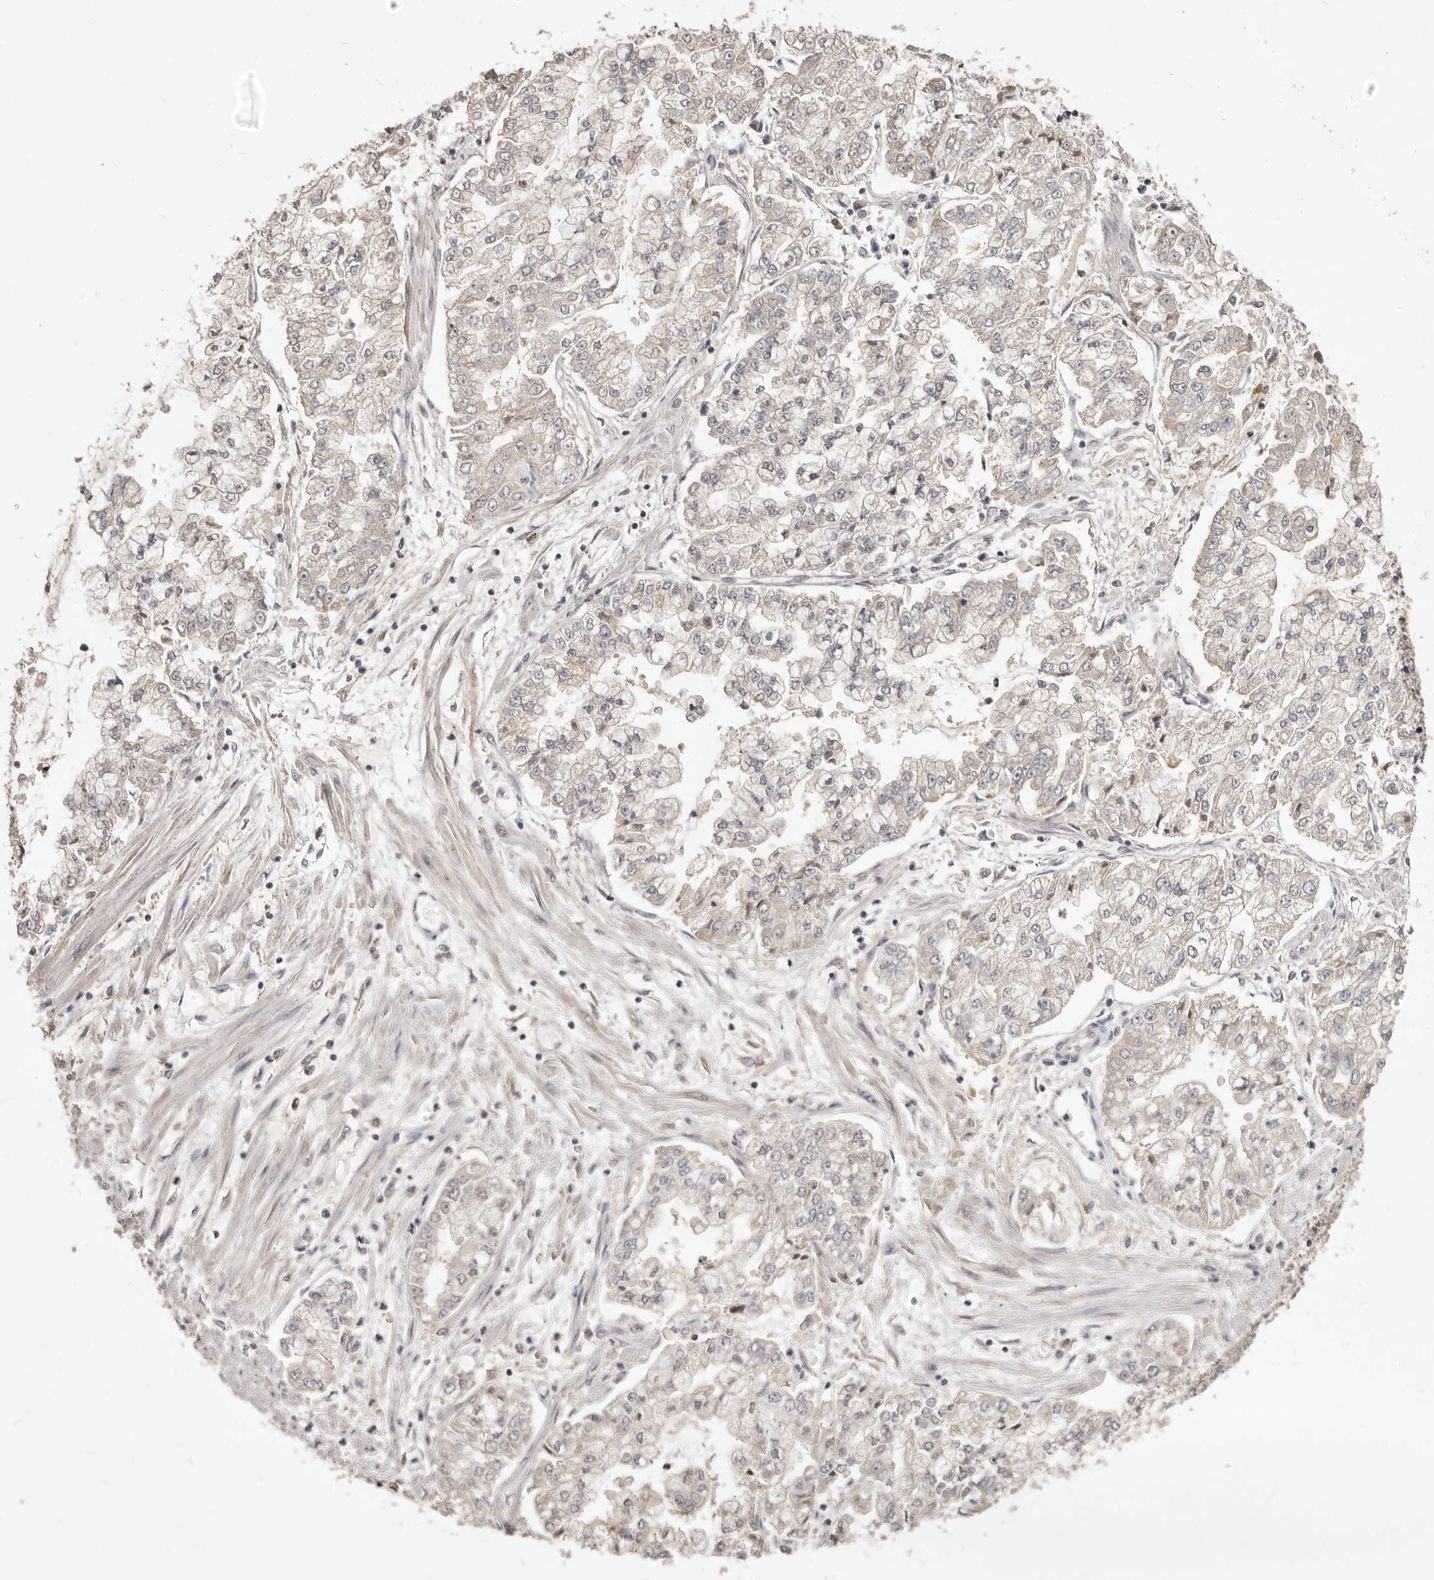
{"staining": {"intensity": "negative", "quantity": "none", "location": "none"}, "tissue": "stomach cancer", "cell_type": "Tumor cells", "image_type": "cancer", "snomed": [{"axis": "morphology", "description": "Adenocarcinoma, NOS"}, {"axis": "topography", "description": "Stomach"}], "caption": "This photomicrograph is of stomach cancer stained with immunohistochemistry to label a protein in brown with the nuclei are counter-stained blue. There is no staining in tumor cells.", "gene": "TSPAN13", "patient": {"sex": "male", "age": 76}}